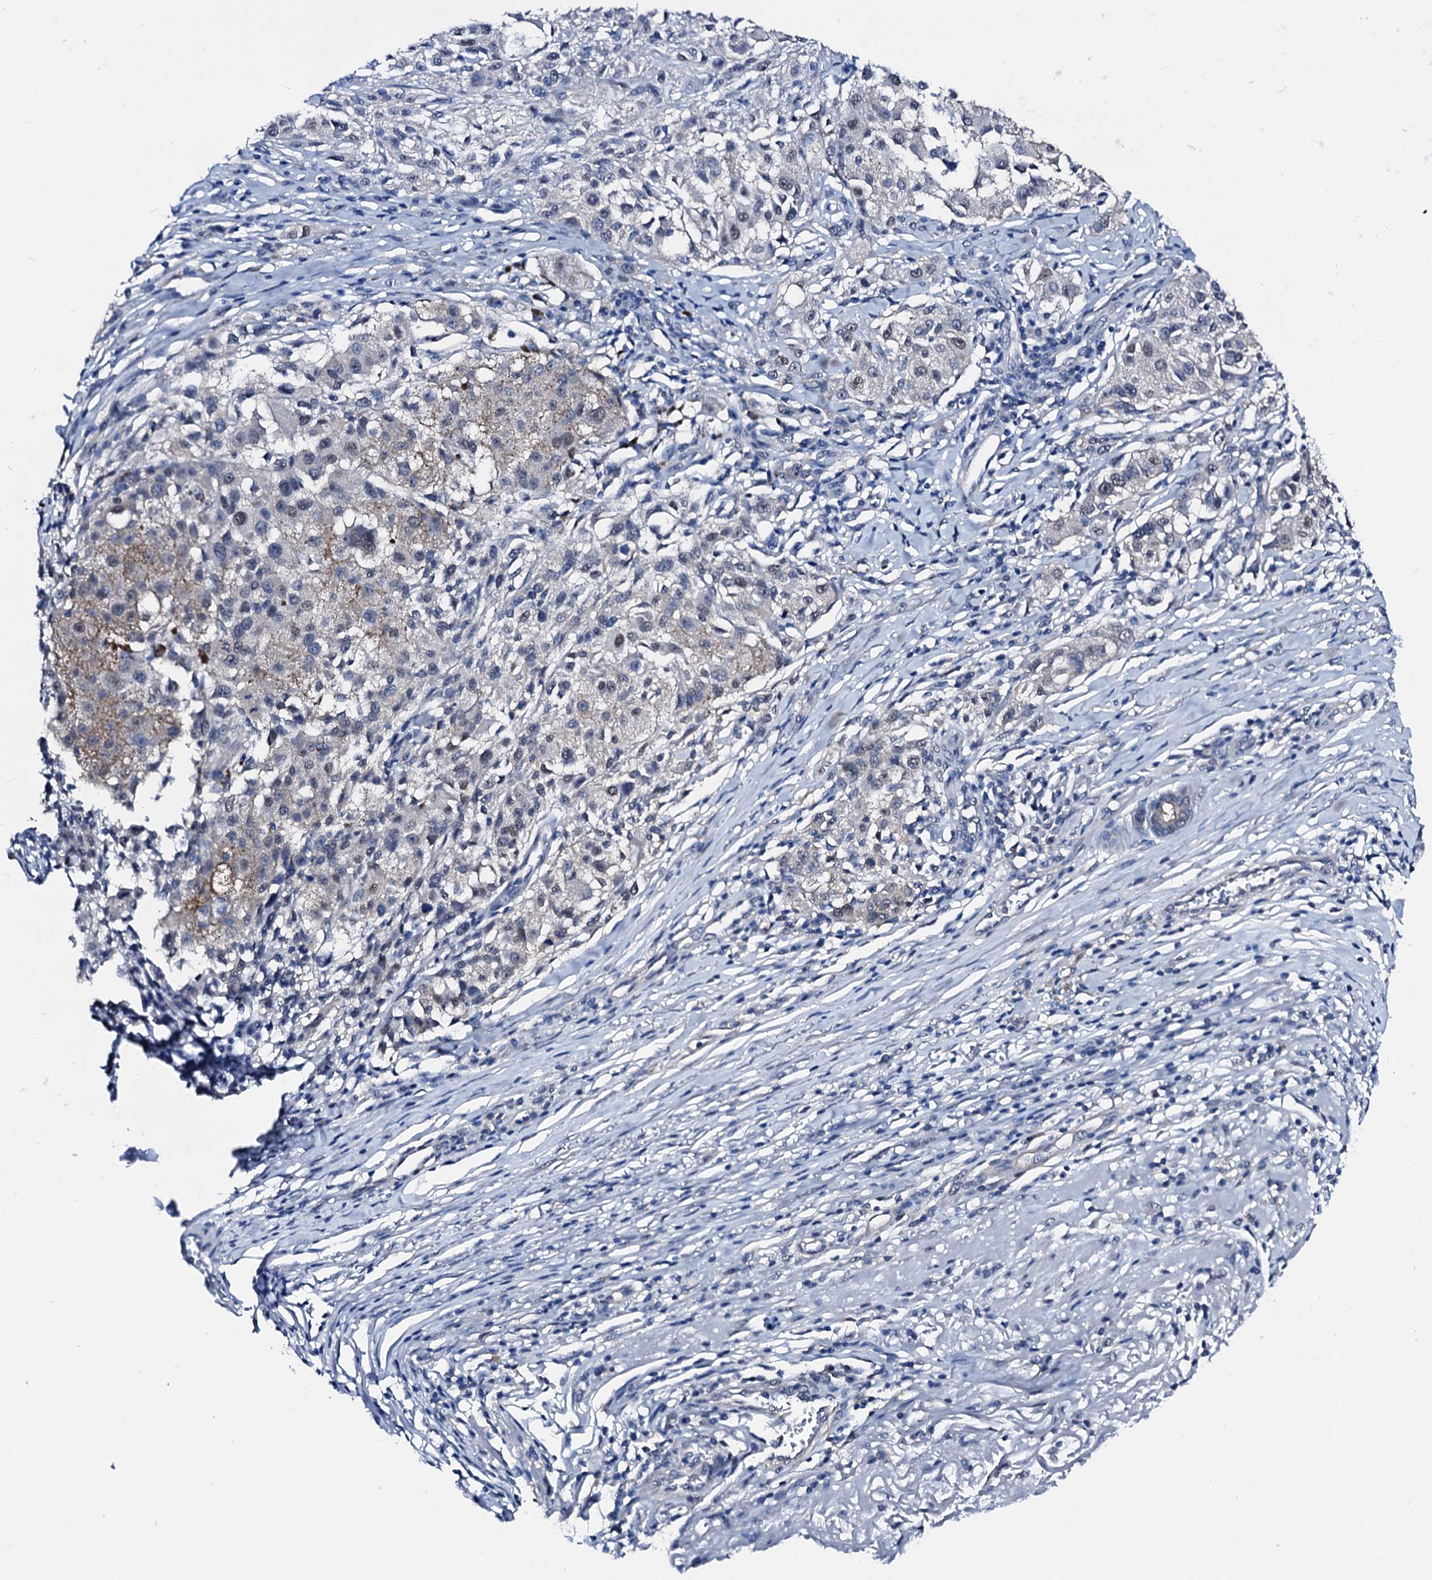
{"staining": {"intensity": "weak", "quantity": "<25%", "location": "cytoplasmic/membranous,nuclear"}, "tissue": "melanoma", "cell_type": "Tumor cells", "image_type": "cancer", "snomed": [{"axis": "morphology", "description": "Necrosis, NOS"}, {"axis": "morphology", "description": "Malignant melanoma, NOS"}, {"axis": "topography", "description": "Skin"}], "caption": "This is a photomicrograph of immunohistochemistry staining of melanoma, which shows no staining in tumor cells.", "gene": "CSN2", "patient": {"sex": "female", "age": 87}}